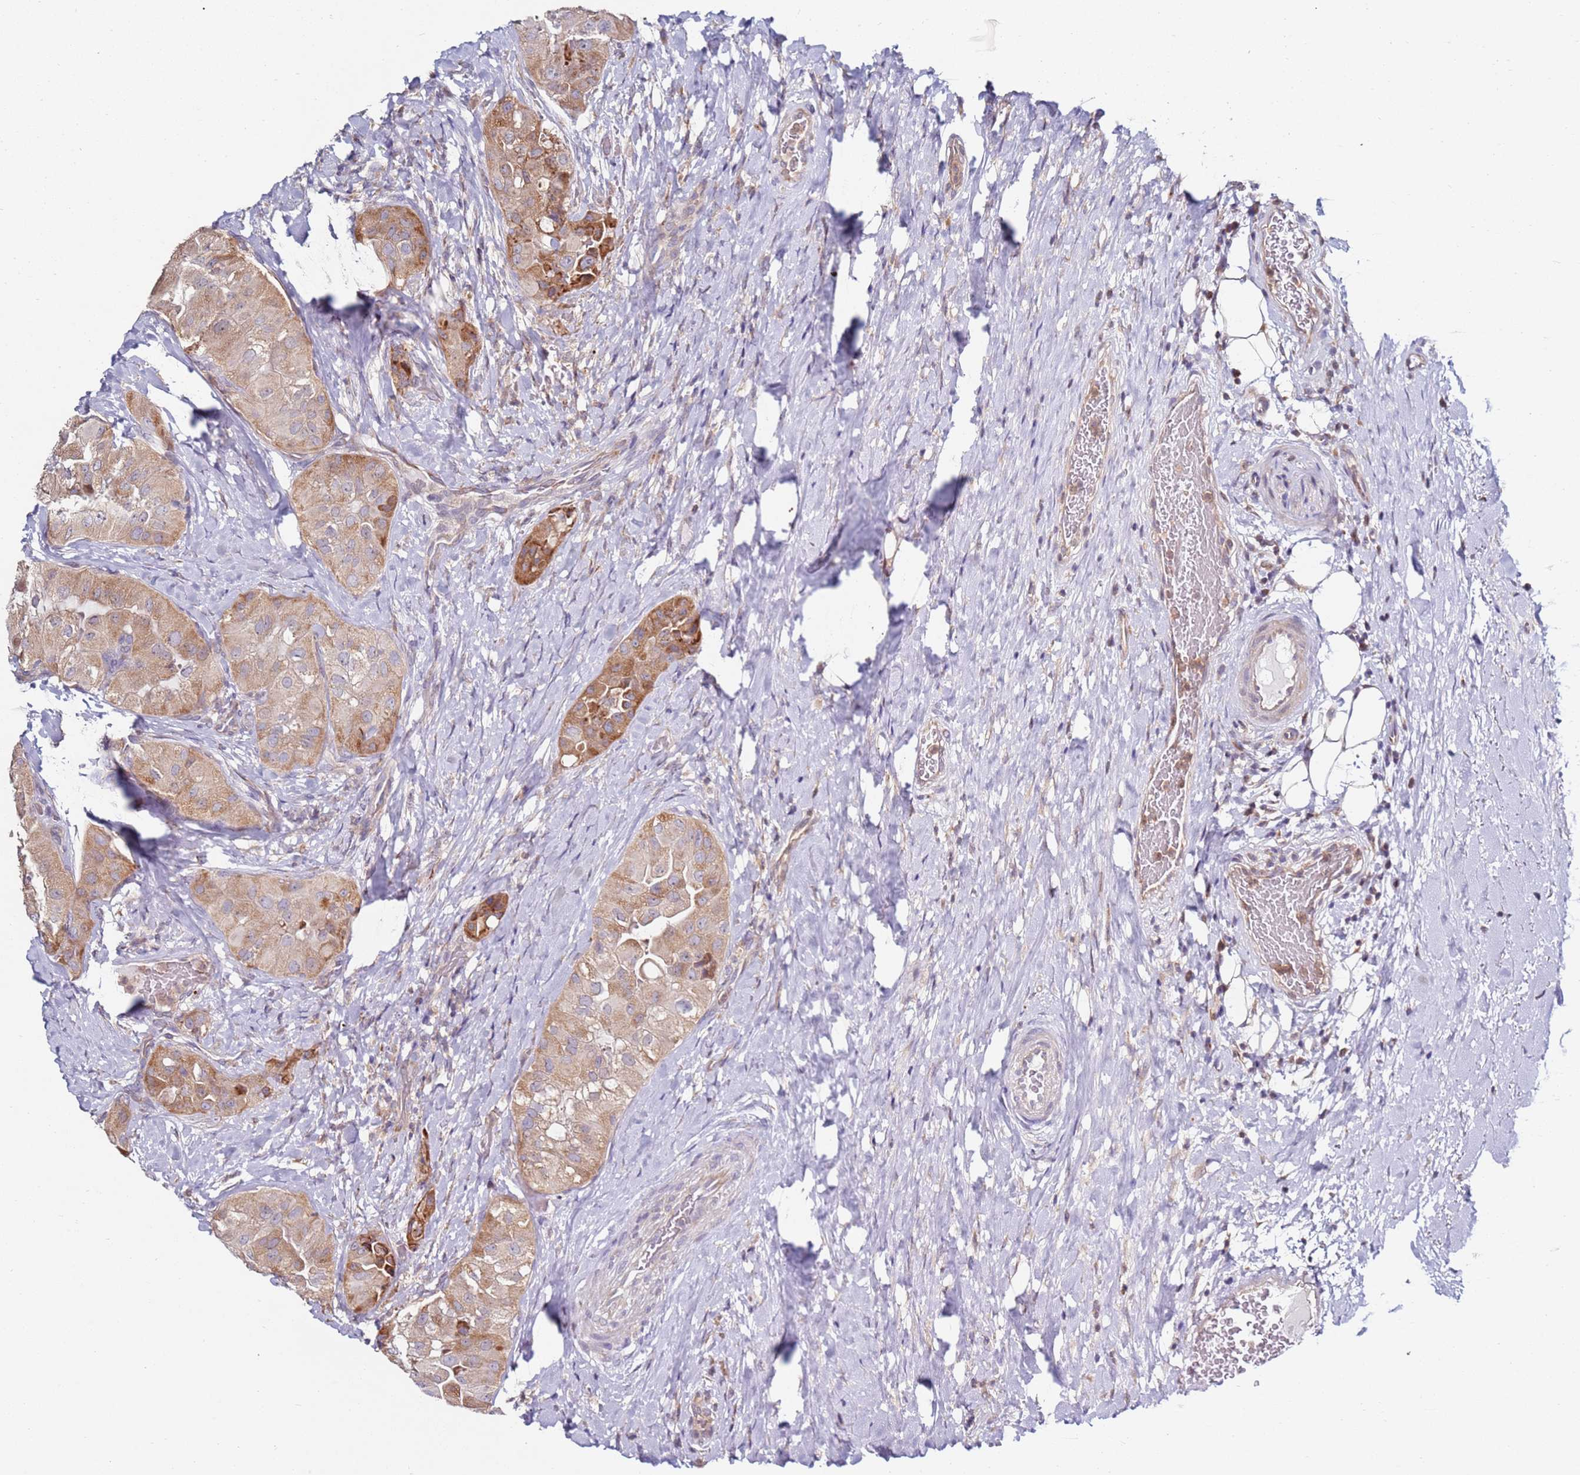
{"staining": {"intensity": "moderate", "quantity": ">75%", "location": "cytoplasmic/membranous"}, "tissue": "thyroid cancer", "cell_type": "Tumor cells", "image_type": "cancer", "snomed": [{"axis": "morphology", "description": "Normal tissue, NOS"}, {"axis": "morphology", "description": "Papillary adenocarcinoma, NOS"}, {"axis": "topography", "description": "Thyroid gland"}], "caption": "Immunohistochemical staining of human papillary adenocarcinoma (thyroid) reveals medium levels of moderate cytoplasmic/membranous protein staining in approximately >75% of tumor cells. The staining was performed using DAB (3,3'-diaminobenzidine) to visualize the protein expression in brown, while the nuclei were stained in blue with hematoxylin (Magnification: 20x).", "gene": "CNOT9", "patient": {"sex": "female", "age": 59}}